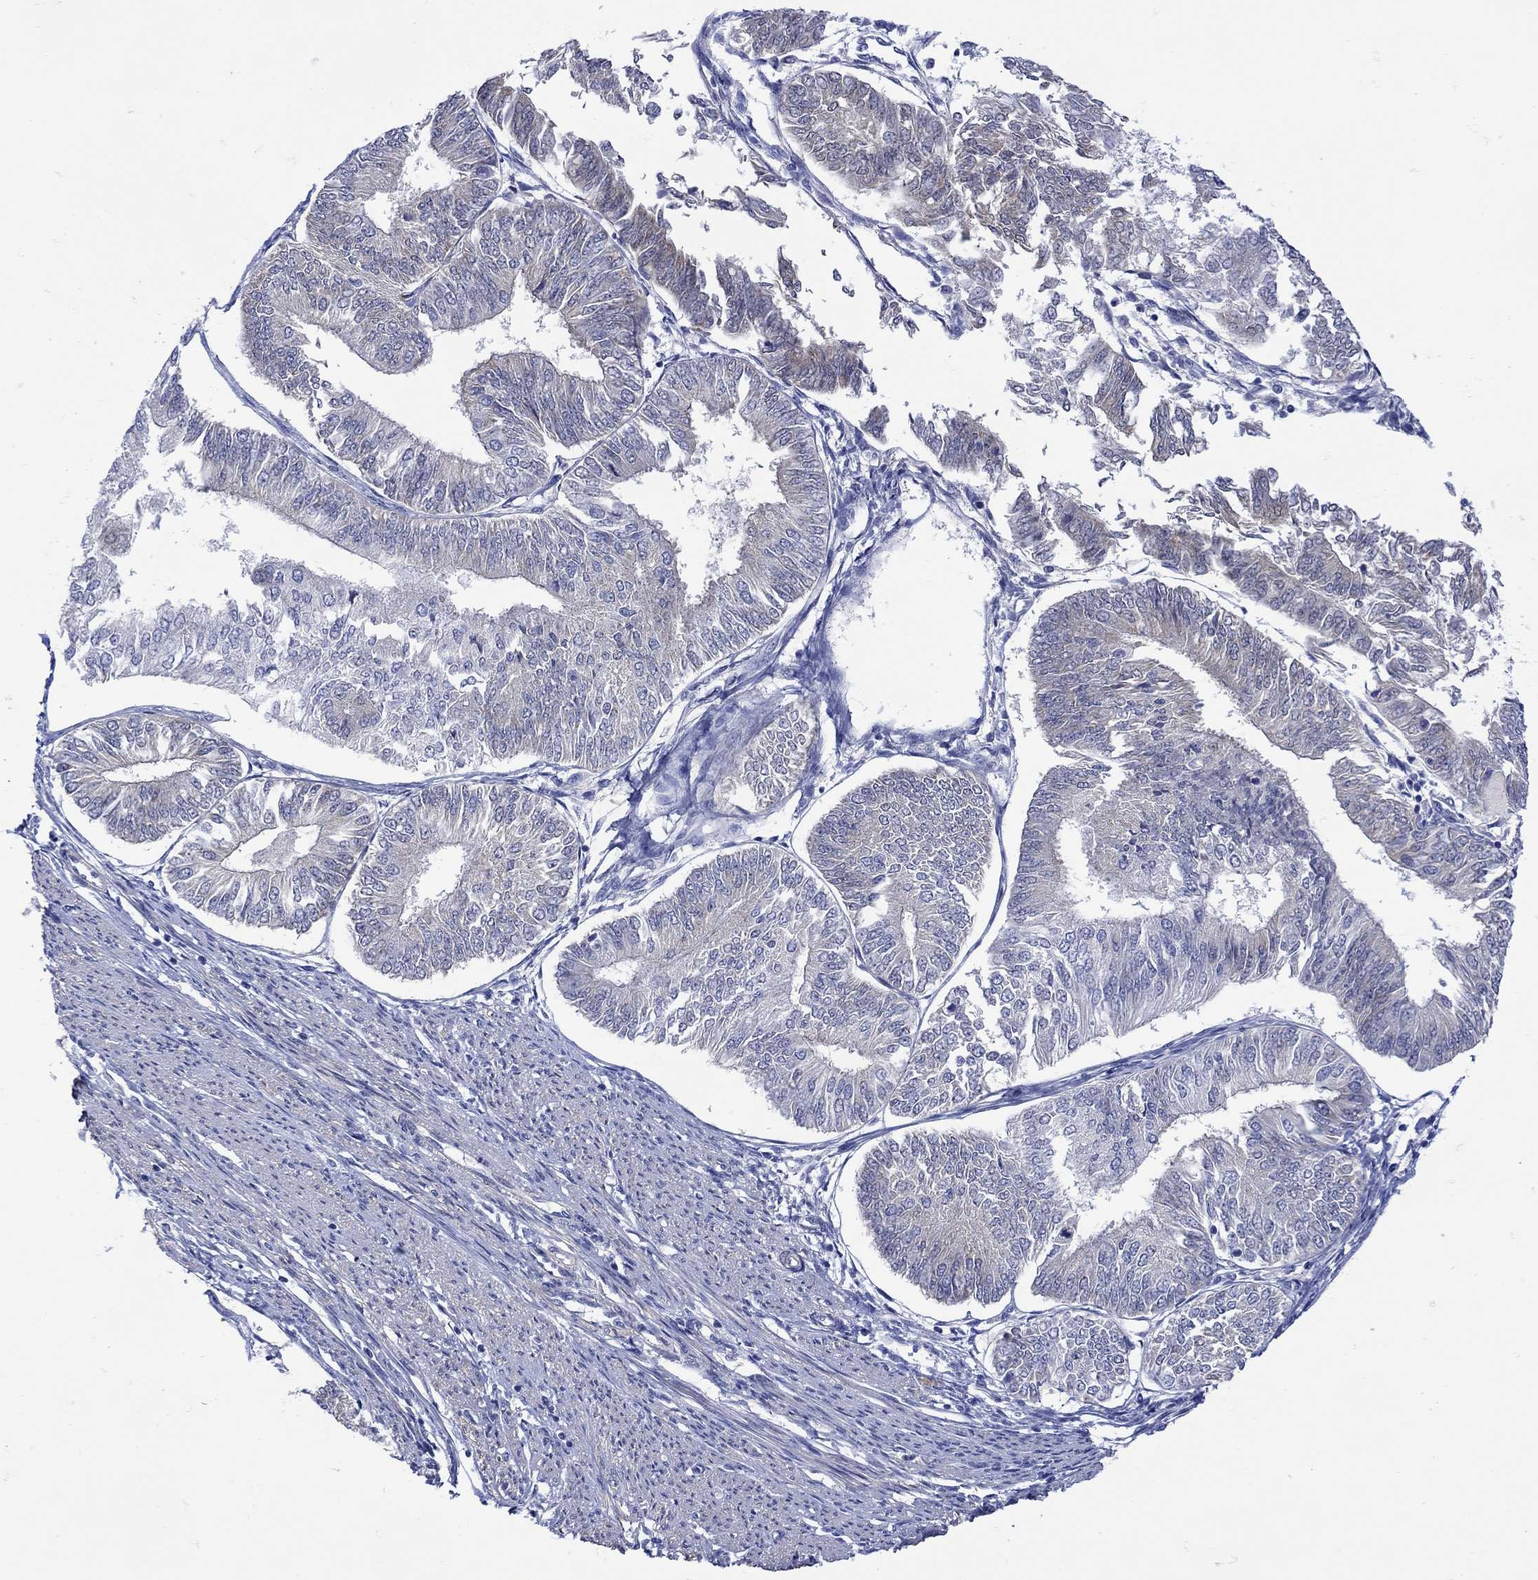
{"staining": {"intensity": "negative", "quantity": "none", "location": "none"}, "tissue": "endometrial cancer", "cell_type": "Tumor cells", "image_type": "cancer", "snomed": [{"axis": "morphology", "description": "Adenocarcinoma, NOS"}, {"axis": "topography", "description": "Endometrium"}], "caption": "Endometrial cancer (adenocarcinoma) was stained to show a protein in brown. There is no significant positivity in tumor cells. (Brightfield microscopy of DAB IHC at high magnification).", "gene": "MSI1", "patient": {"sex": "female", "age": 58}}